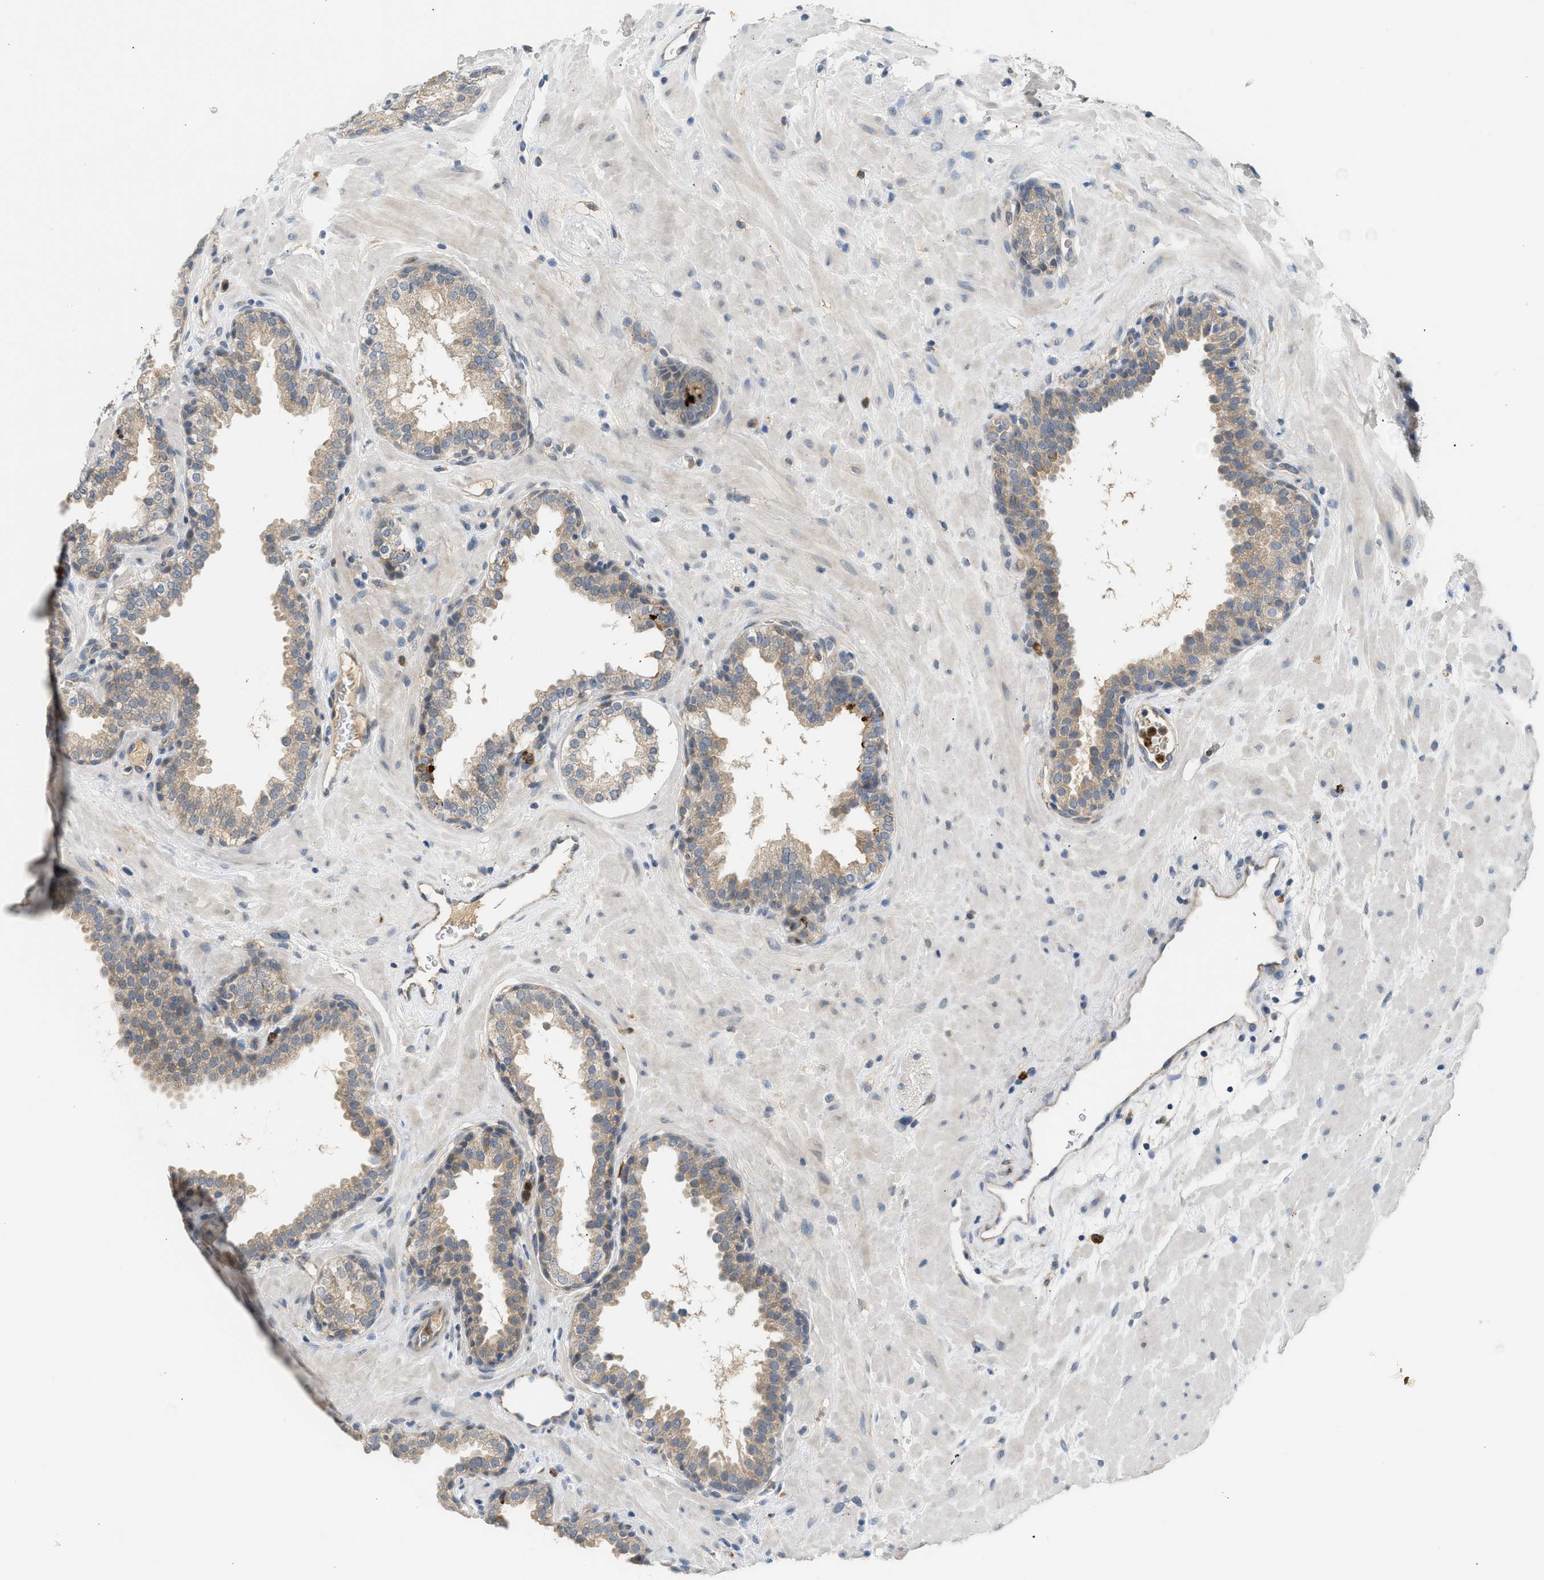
{"staining": {"intensity": "weak", "quantity": ">75%", "location": "cytoplasmic/membranous"}, "tissue": "prostate", "cell_type": "Glandular cells", "image_type": "normal", "snomed": [{"axis": "morphology", "description": "Normal tissue, NOS"}, {"axis": "topography", "description": "Prostate"}], "caption": "The photomicrograph displays immunohistochemical staining of unremarkable prostate. There is weak cytoplasmic/membranous staining is appreciated in about >75% of glandular cells. Ihc stains the protein in brown and the nuclei are stained blue.", "gene": "RHBDF2", "patient": {"sex": "male", "age": 51}}